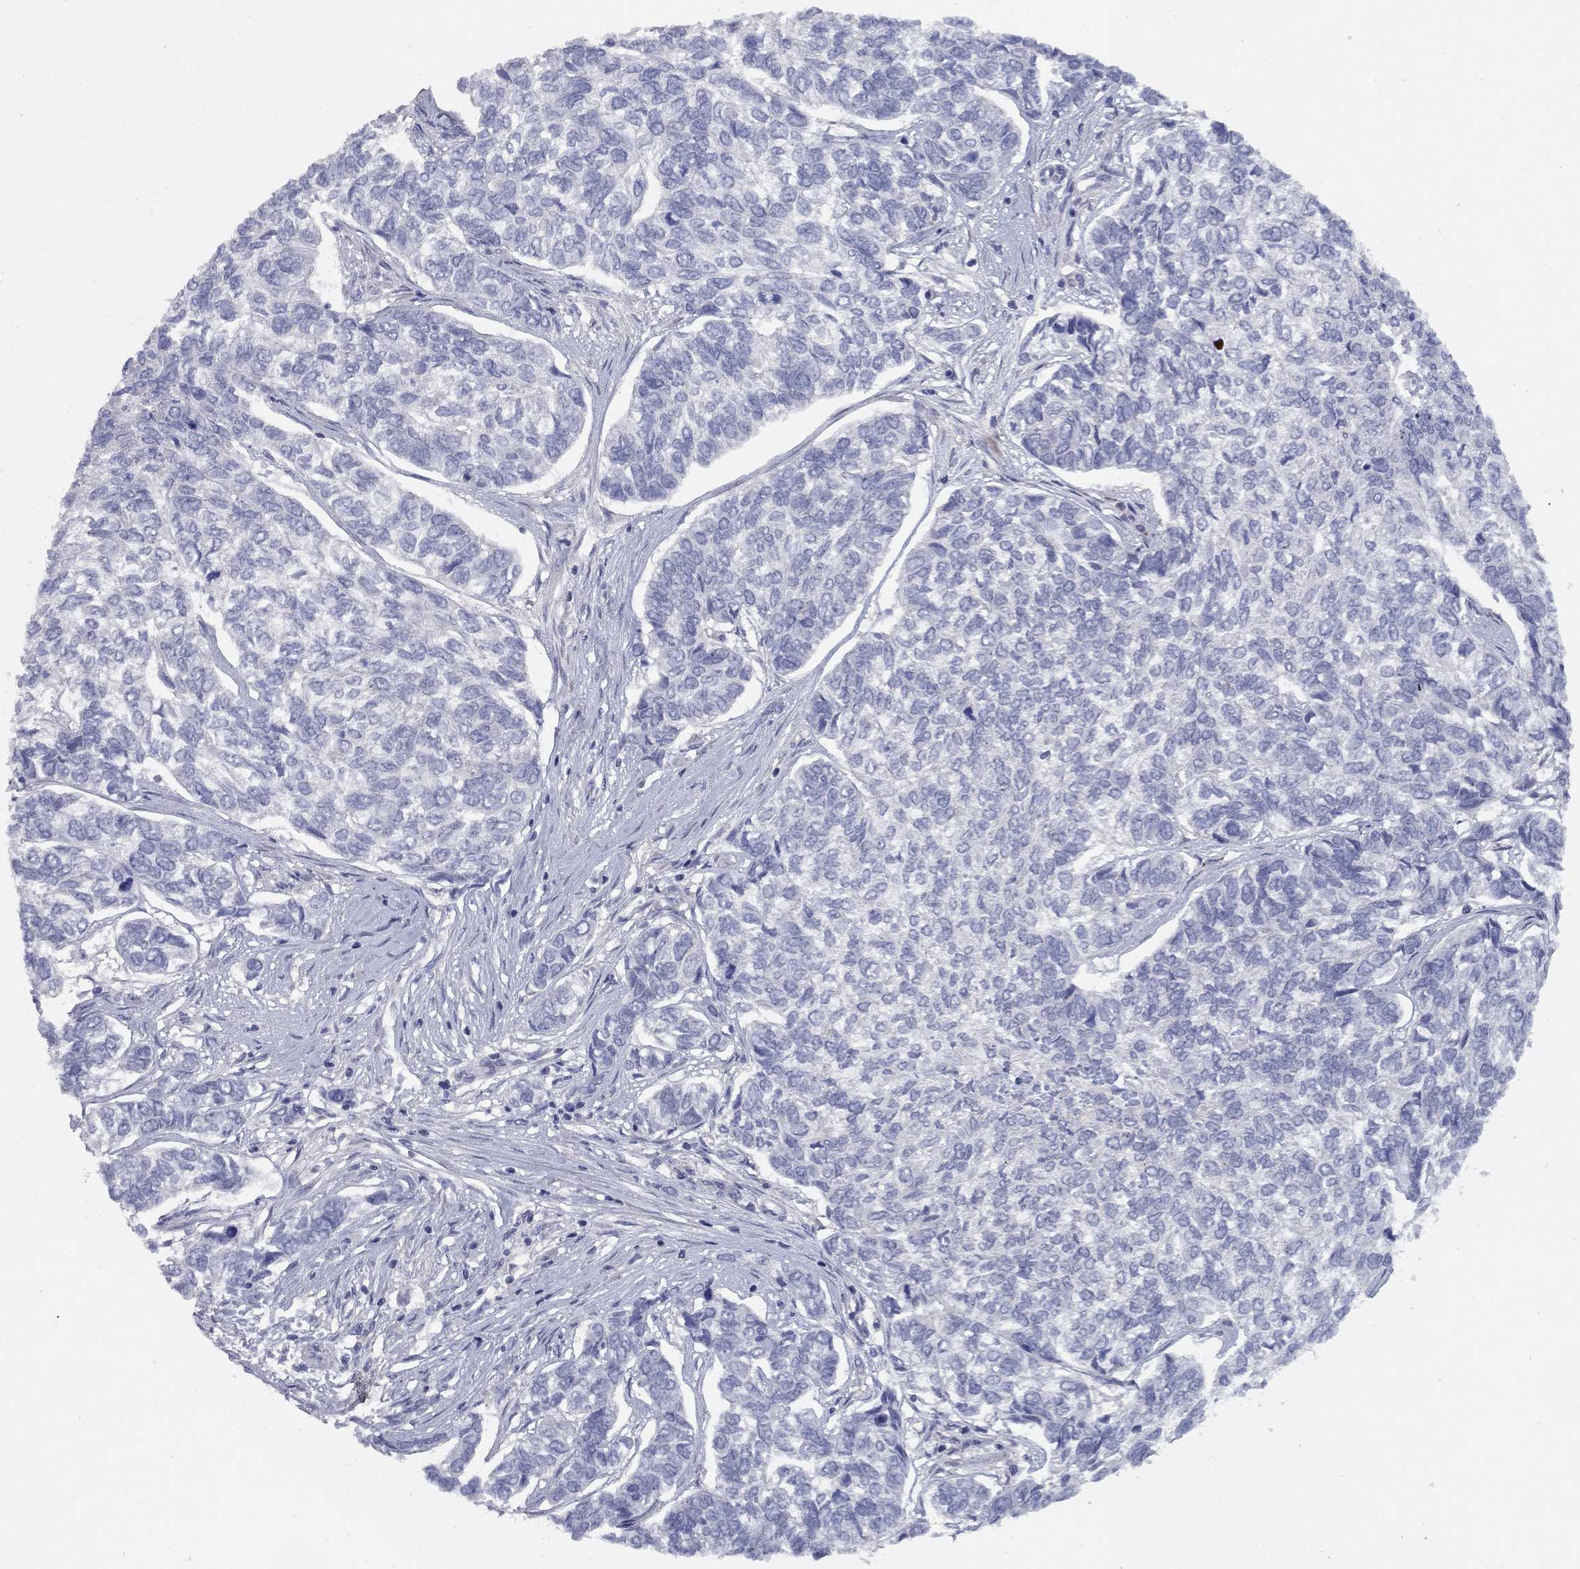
{"staining": {"intensity": "negative", "quantity": "none", "location": "none"}, "tissue": "skin cancer", "cell_type": "Tumor cells", "image_type": "cancer", "snomed": [{"axis": "morphology", "description": "Basal cell carcinoma"}, {"axis": "topography", "description": "Skin"}], "caption": "A high-resolution photomicrograph shows IHC staining of skin basal cell carcinoma, which demonstrates no significant staining in tumor cells.", "gene": "DUSP7", "patient": {"sex": "female", "age": 65}}